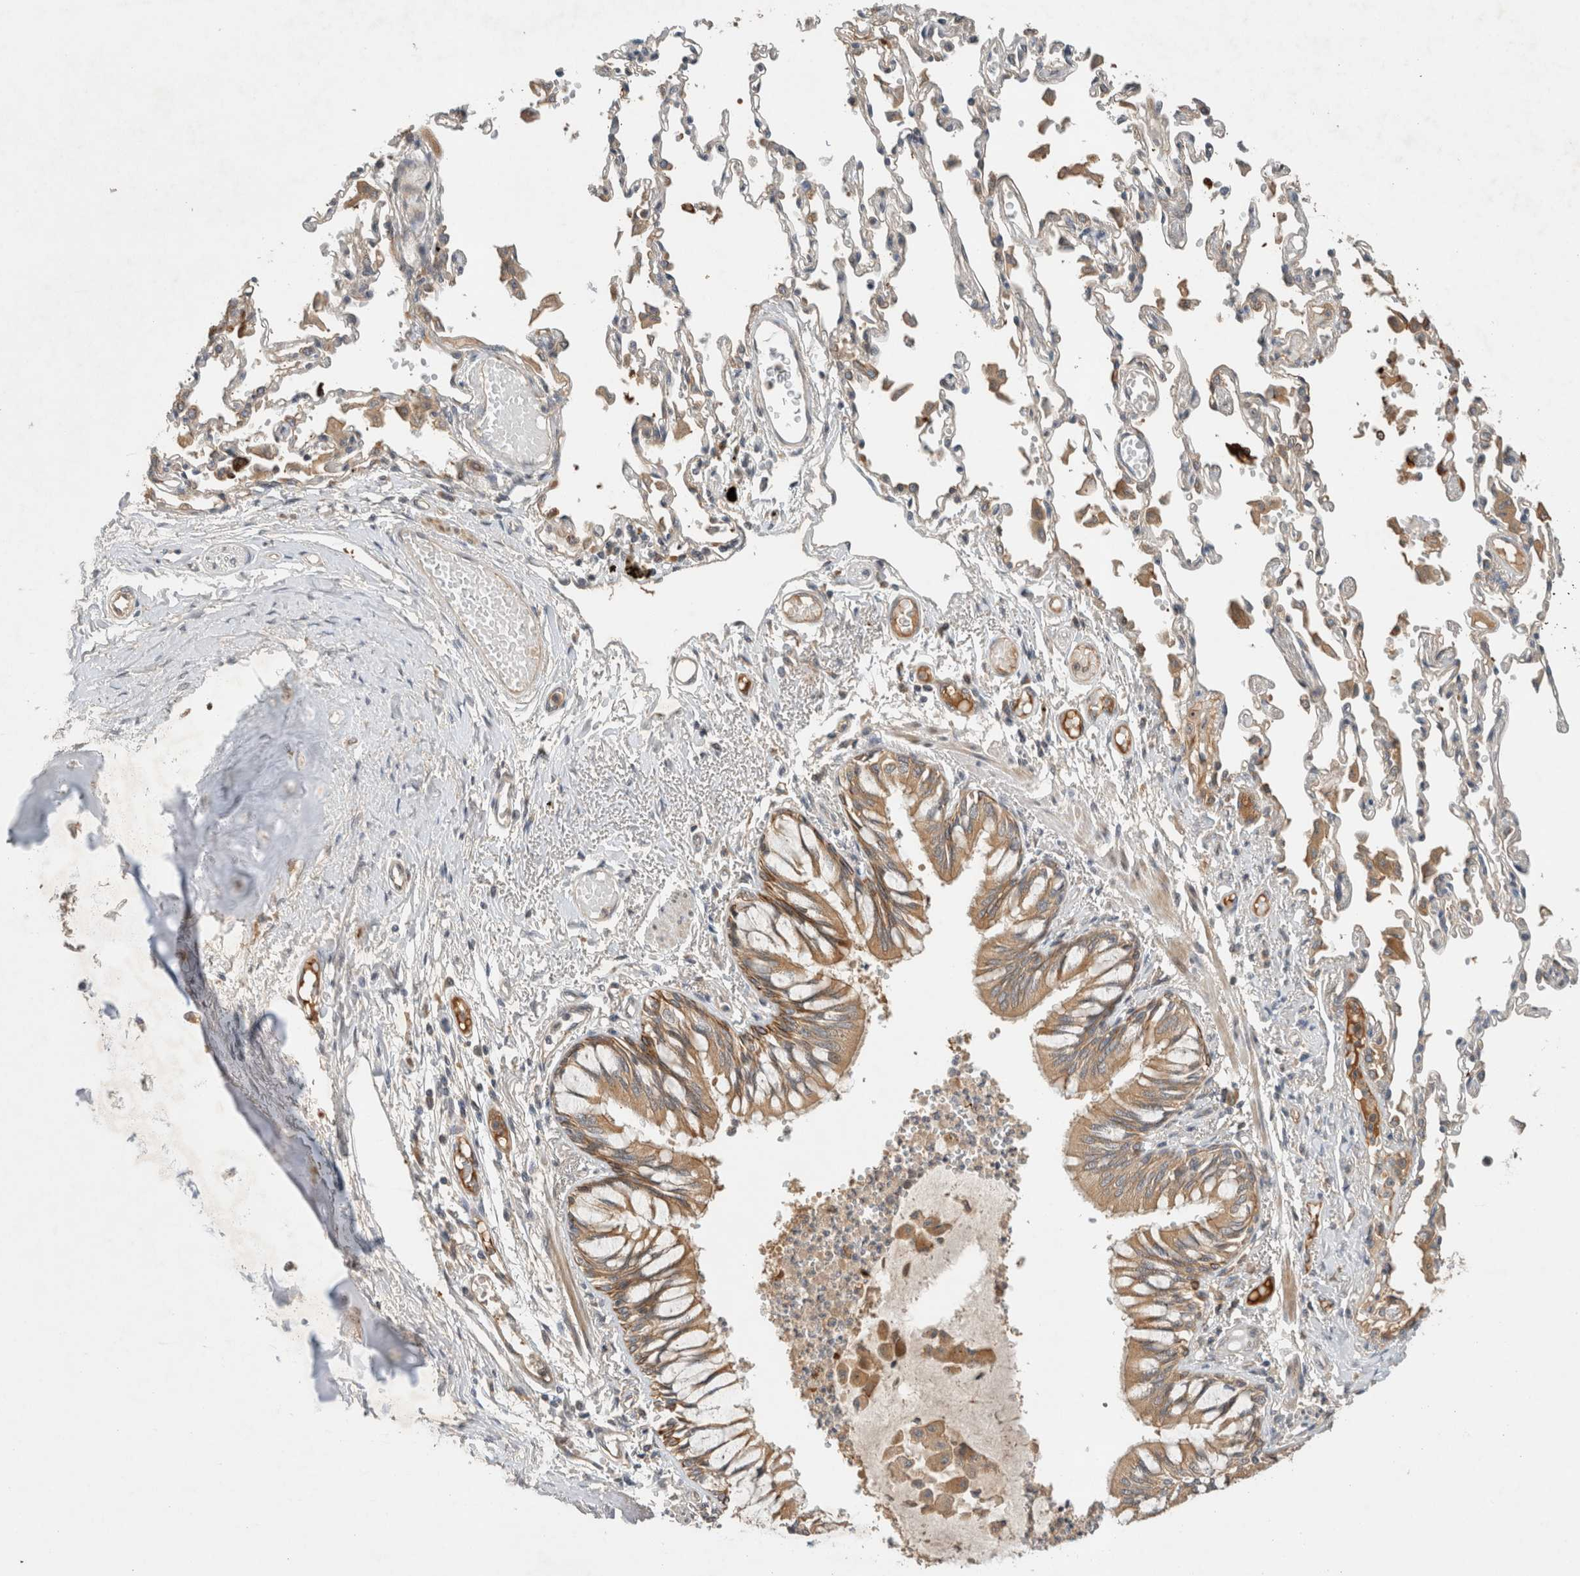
{"staining": {"intensity": "strong", "quantity": ">75%", "location": "cytoplasmic/membranous"}, "tissue": "bronchus", "cell_type": "Respiratory epithelial cells", "image_type": "normal", "snomed": [{"axis": "morphology", "description": "Normal tissue, NOS"}, {"axis": "topography", "description": "Cartilage tissue"}, {"axis": "topography", "description": "Bronchus"}, {"axis": "topography", "description": "Lung"}], "caption": "Benign bronchus reveals strong cytoplasmic/membranous staining in approximately >75% of respiratory epithelial cells, visualized by immunohistochemistry.", "gene": "ARMC9", "patient": {"sex": "female", "age": 49}}